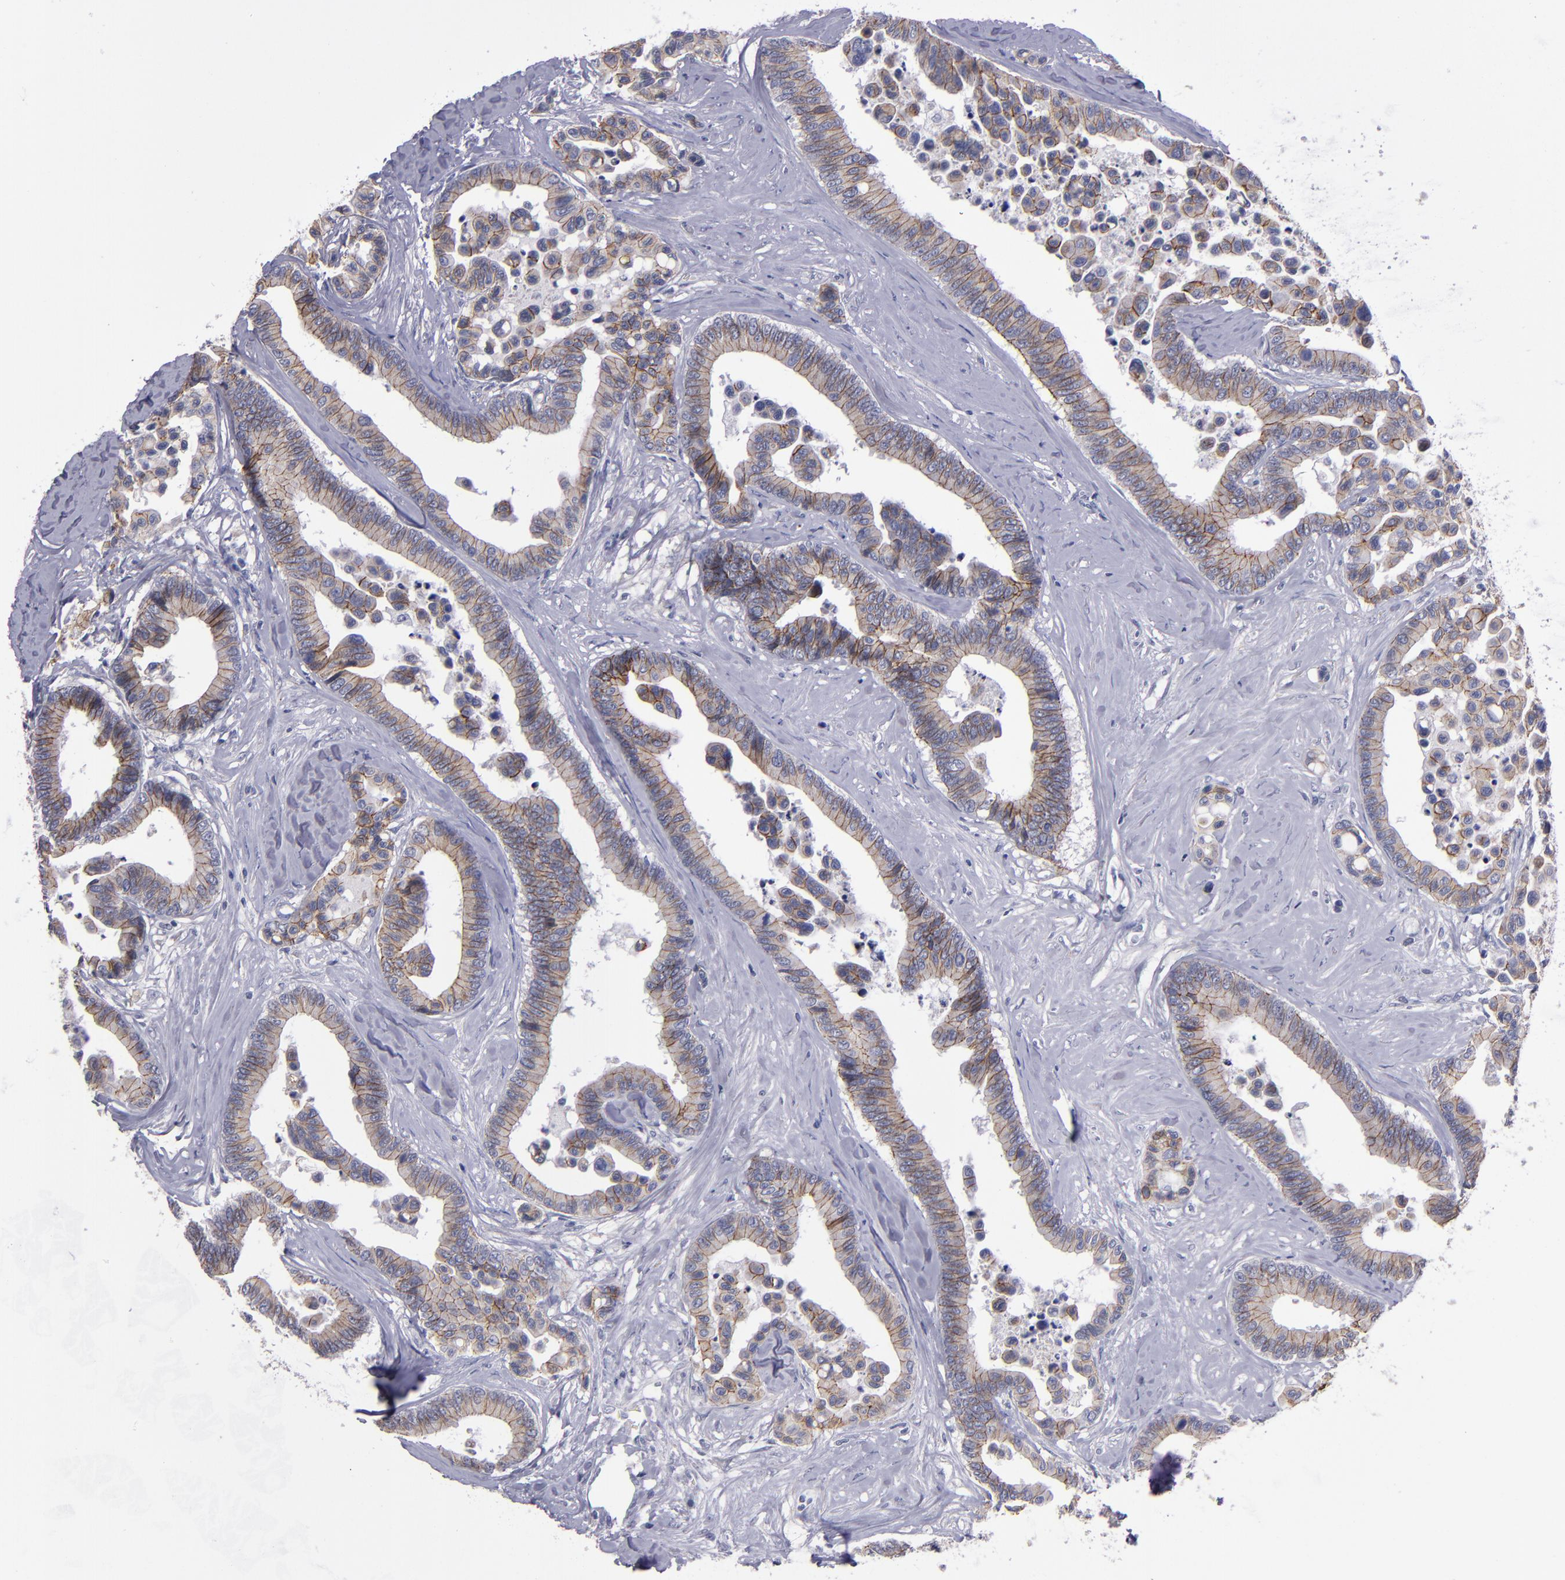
{"staining": {"intensity": "moderate", "quantity": ">75%", "location": "cytoplasmic/membranous"}, "tissue": "colorectal cancer", "cell_type": "Tumor cells", "image_type": "cancer", "snomed": [{"axis": "morphology", "description": "Adenocarcinoma, NOS"}, {"axis": "topography", "description": "Colon"}], "caption": "Tumor cells show medium levels of moderate cytoplasmic/membranous staining in about >75% of cells in human adenocarcinoma (colorectal).", "gene": "CDH3", "patient": {"sex": "male", "age": 82}}